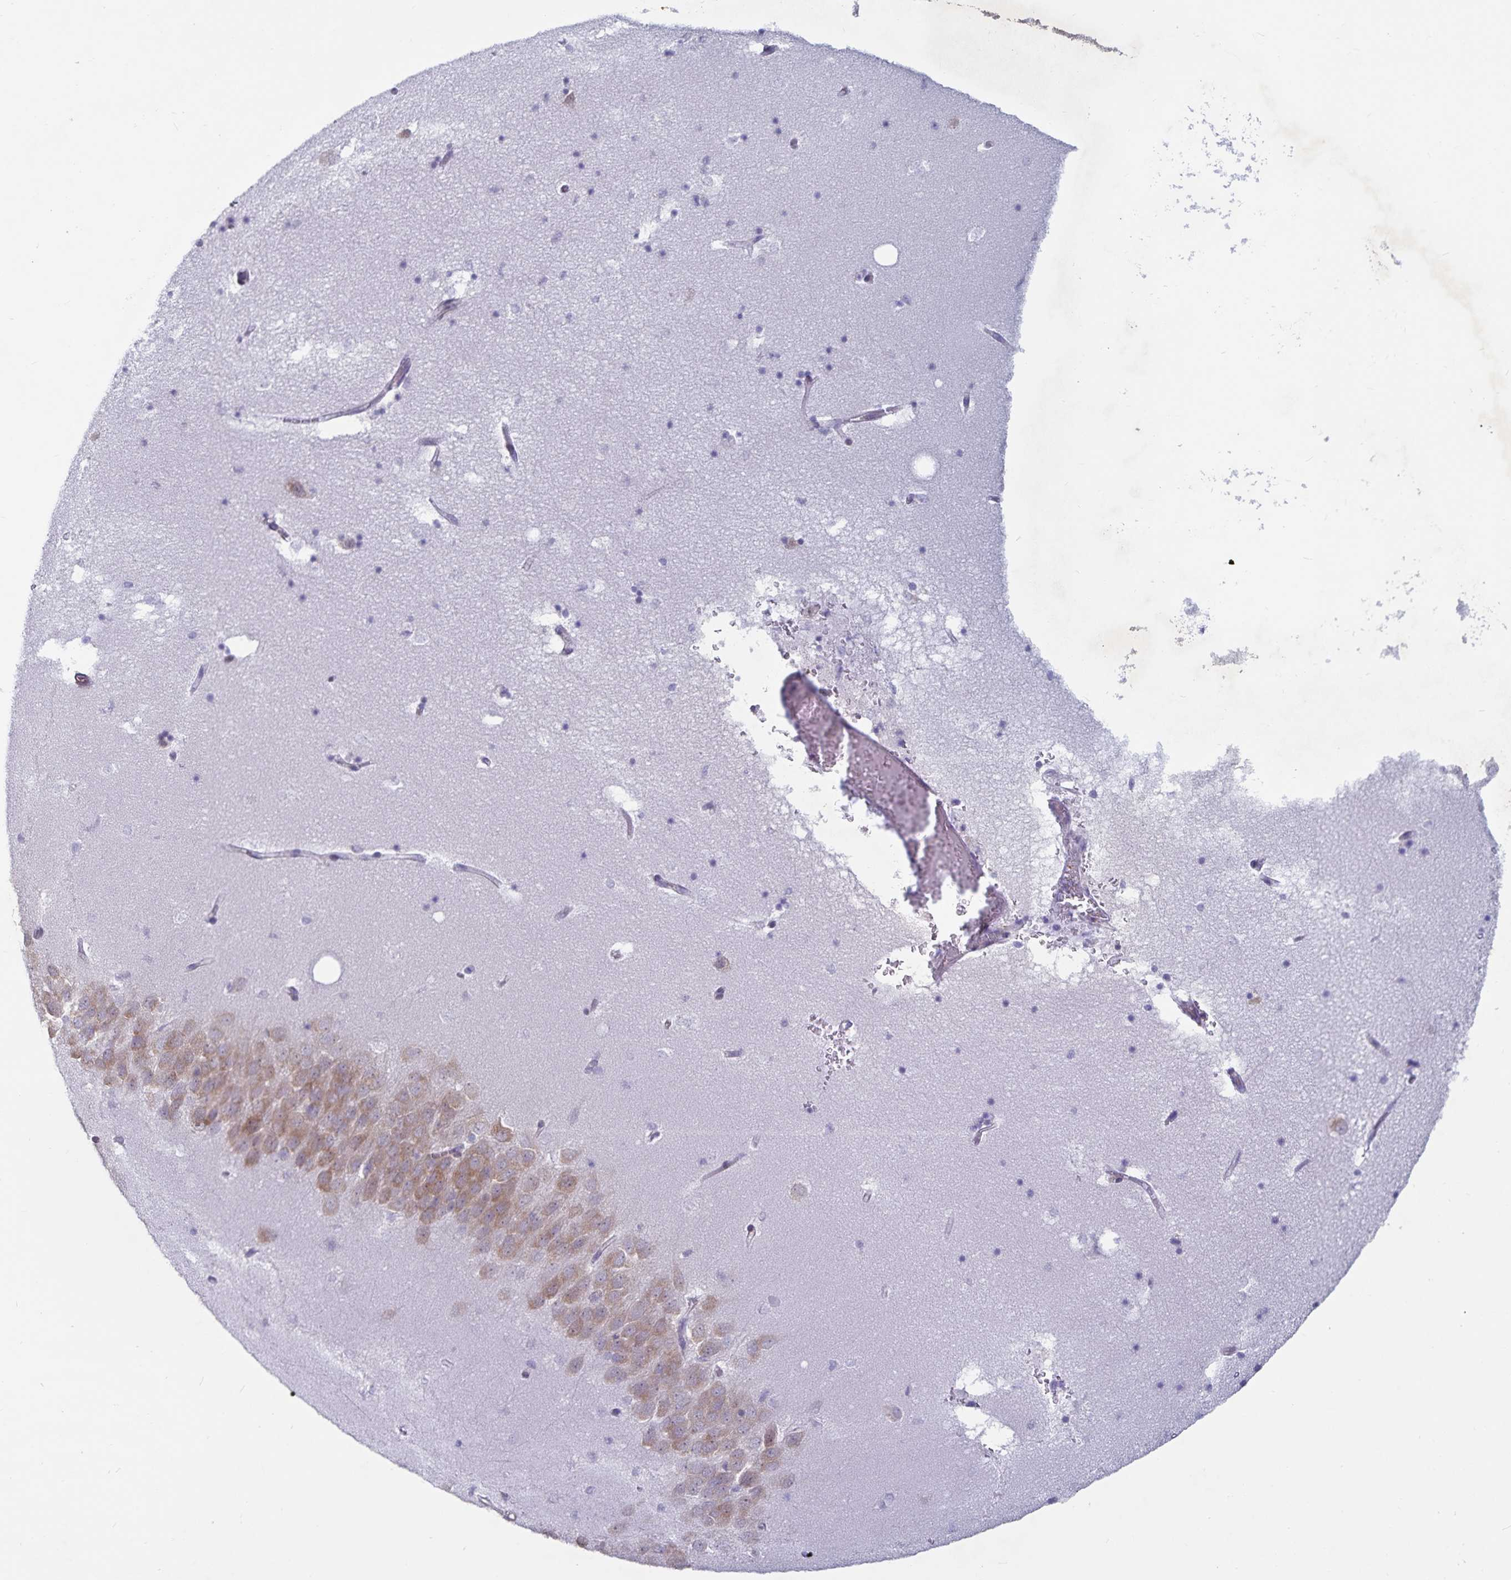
{"staining": {"intensity": "moderate", "quantity": "<25%", "location": "cytoplasmic/membranous"}, "tissue": "hippocampus", "cell_type": "Glial cells", "image_type": "normal", "snomed": [{"axis": "morphology", "description": "Normal tissue, NOS"}, {"axis": "topography", "description": "Hippocampus"}], "caption": "Normal hippocampus was stained to show a protein in brown. There is low levels of moderate cytoplasmic/membranous staining in about <25% of glial cells. (Brightfield microscopy of DAB IHC at high magnification).", "gene": "FAM120A", "patient": {"sex": "male", "age": 58}}